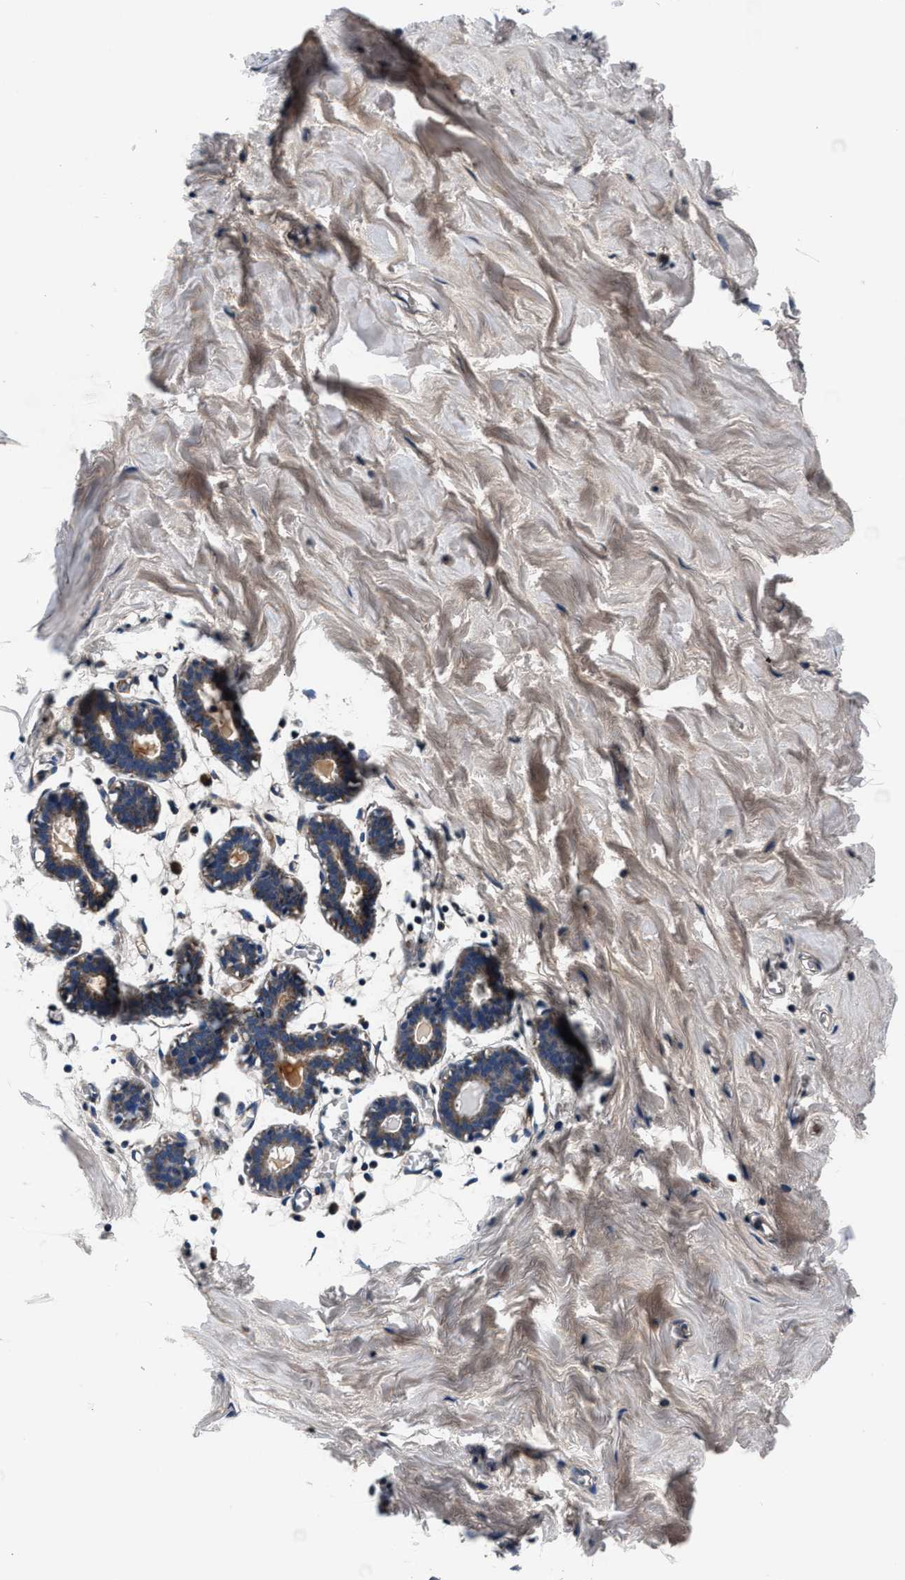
{"staining": {"intensity": "negative", "quantity": "none", "location": "none"}, "tissue": "breast", "cell_type": "Adipocytes", "image_type": "normal", "snomed": [{"axis": "morphology", "description": "Normal tissue, NOS"}, {"axis": "topography", "description": "Breast"}], "caption": "An immunohistochemistry photomicrograph of normal breast is shown. There is no staining in adipocytes of breast. (Brightfield microscopy of DAB (3,3'-diaminobenzidine) IHC at high magnification).", "gene": "IMMT", "patient": {"sex": "female", "age": 27}}